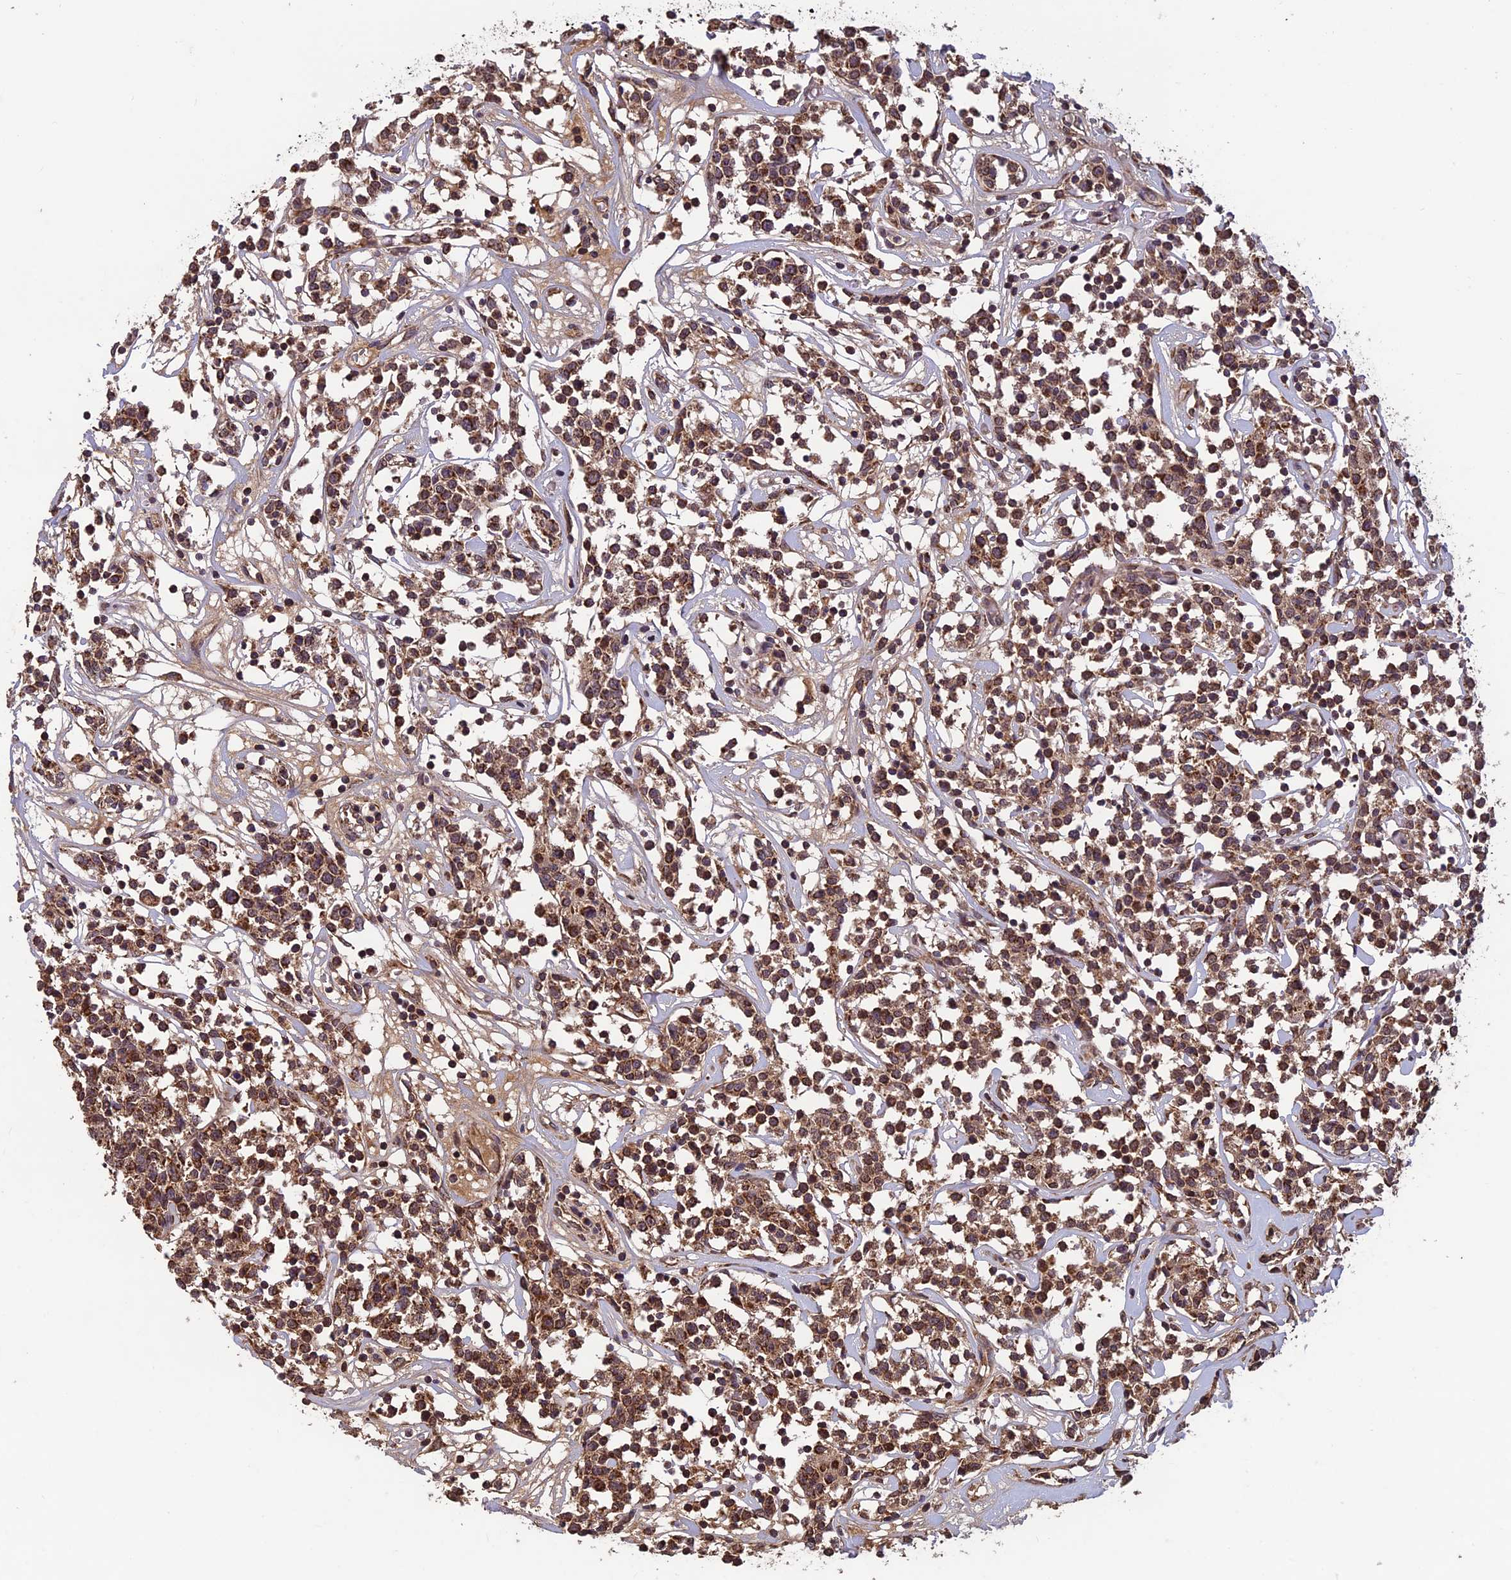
{"staining": {"intensity": "strong", "quantity": ">75%", "location": "cytoplasmic/membranous"}, "tissue": "lymphoma", "cell_type": "Tumor cells", "image_type": "cancer", "snomed": [{"axis": "morphology", "description": "Malignant lymphoma, non-Hodgkin's type, Low grade"}, {"axis": "topography", "description": "Small intestine"}], "caption": "The micrograph demonstrates staining of lymphoma, revealing strong cytoplasmic/membranous protein positivity (brown color) within tumor cells. The protein of interest is stained brown, and the nuclei are stained in blue (DAB IHC with brightfield microscopy, high magnification).", "gene": "CCDC15", "patient": {"sex": "female", "age": 59}}